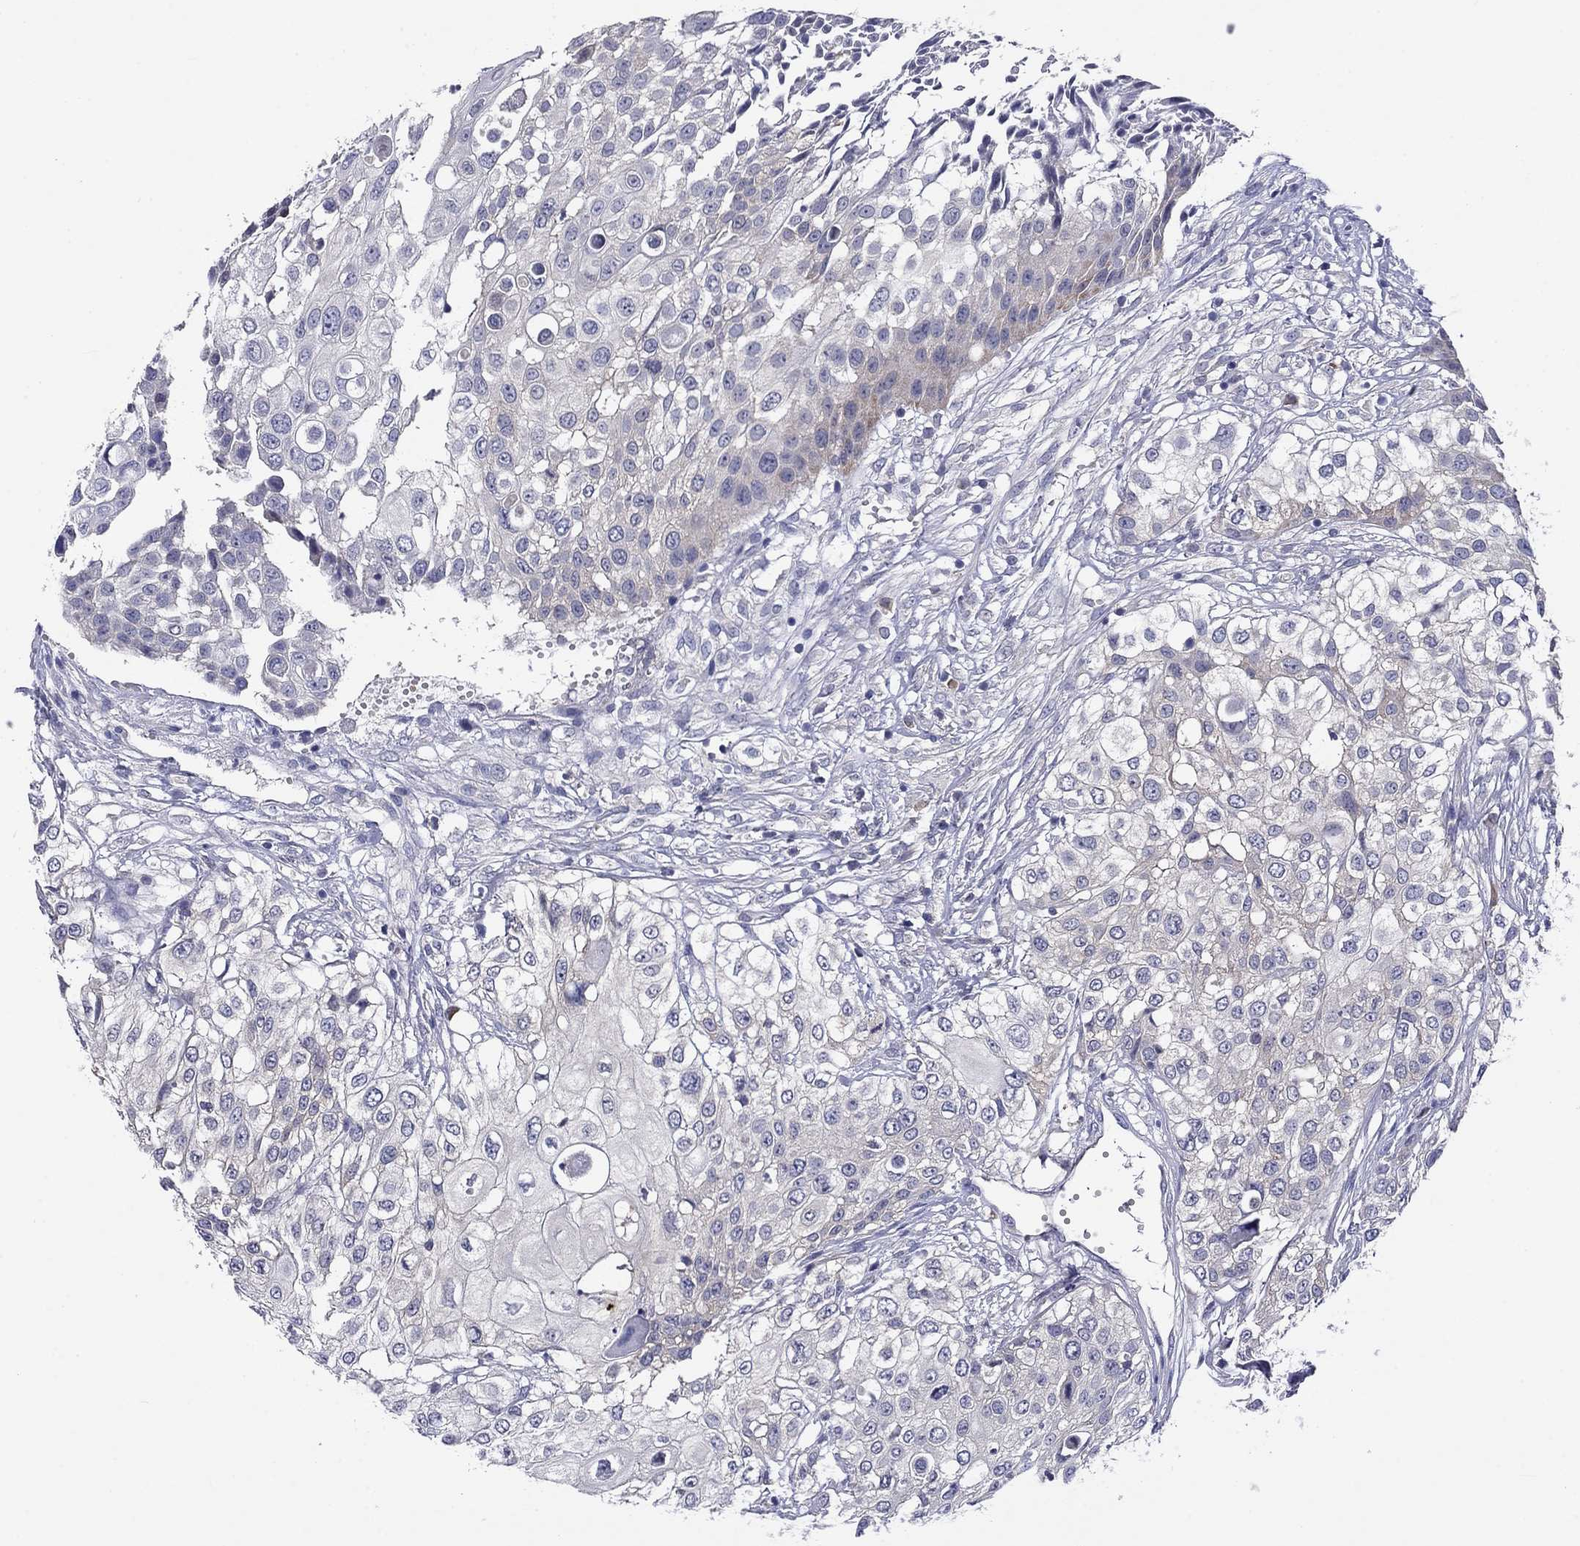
{"staining": {"intensity": "negative", "quantity": "none", "location": "none"}, "tissue": "urothelial cancer", "cell_type": "Tumor cells", "image_type": "cancer", "snomed": [{"axis": "morphology", "description": "Urothelial carcinoma, High grade"}, {"axis": "topography", "description": "Urinary bladder"}], "caption": "High-grade urothelial carcinoma was stained to show a protein in brown. There is no significant staining in tumor cells.", "gene": "POU2F2", "patient": {"sex": "female", "age": 79}}